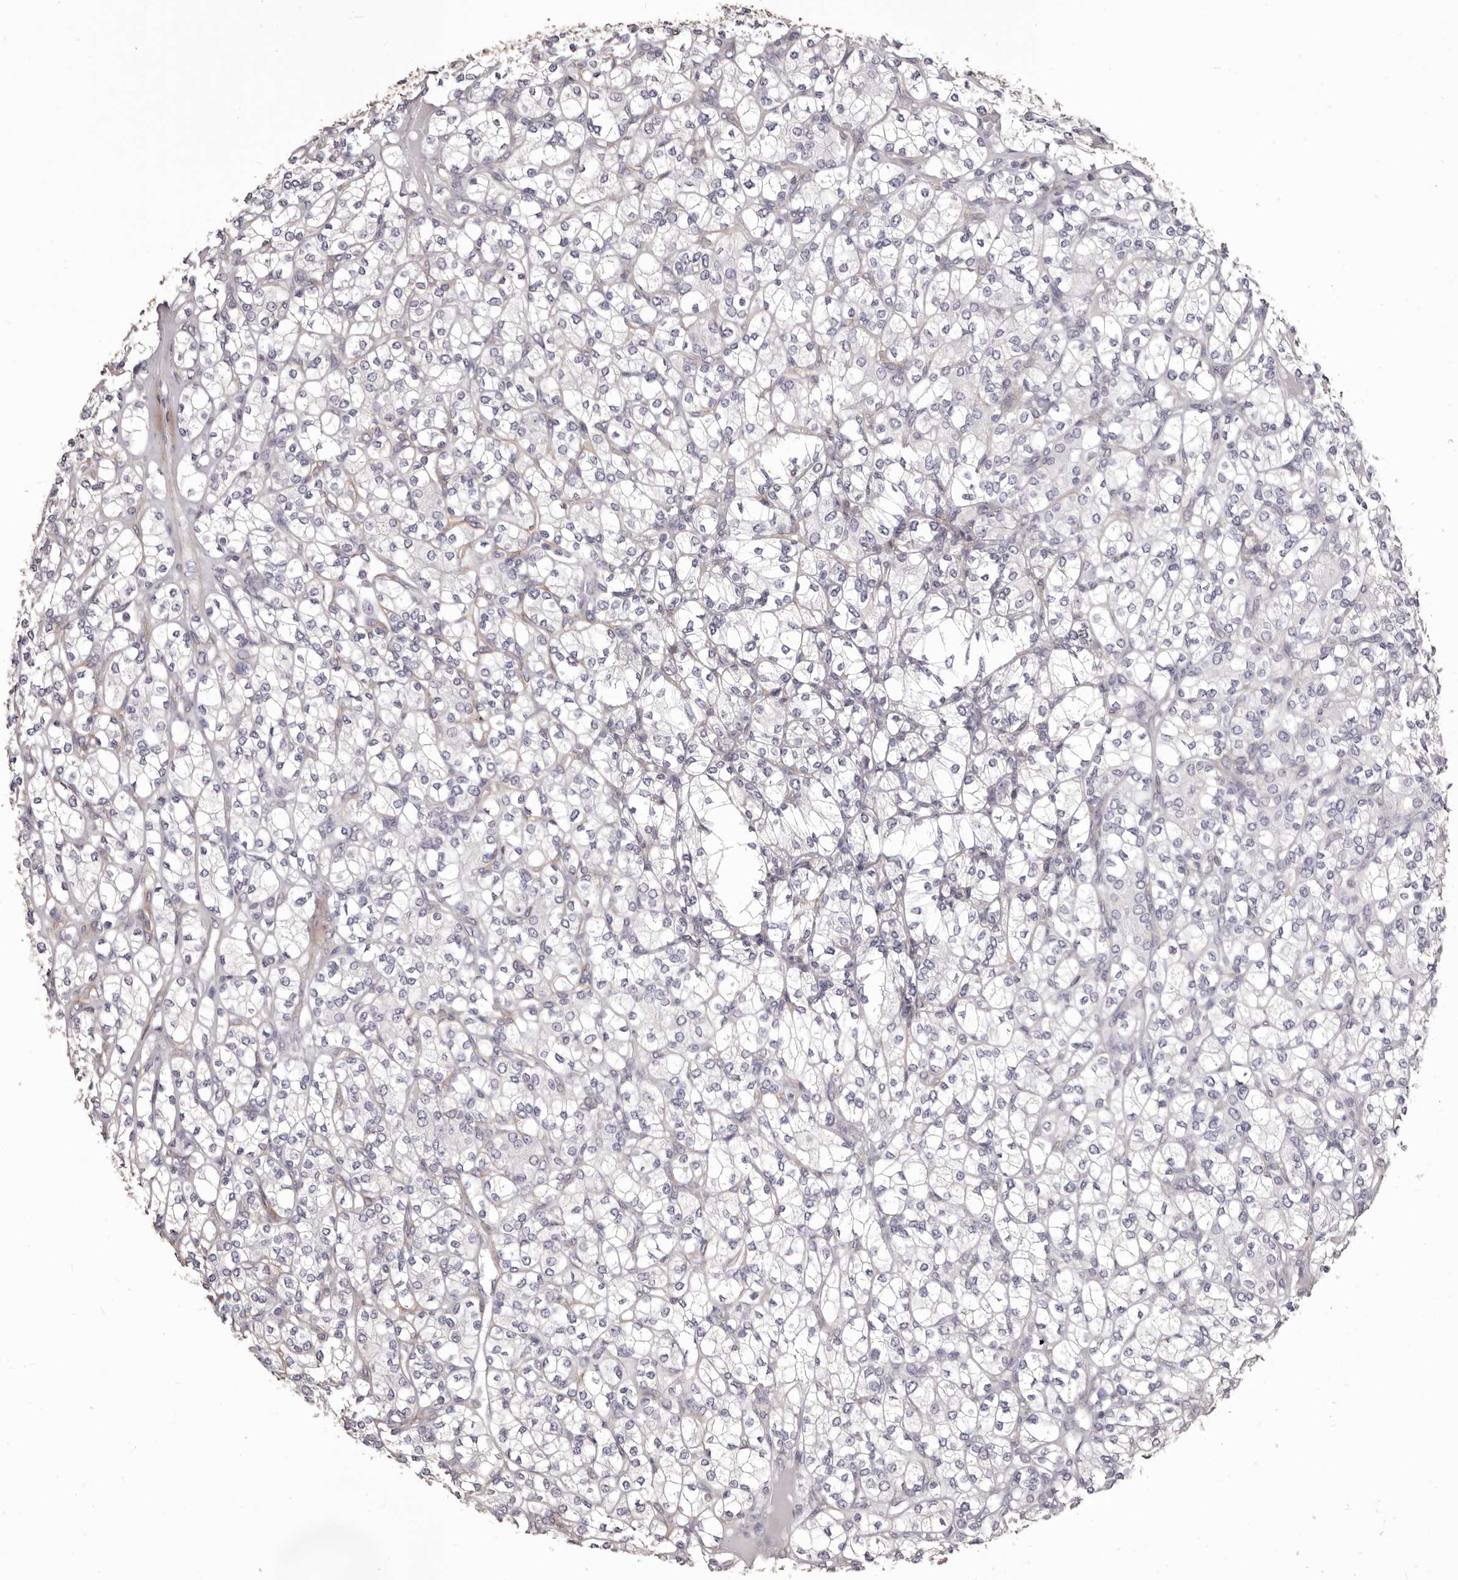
{"staining": {"intensity": "negative", "quantity": "none", "location": "none"}, "tissue": "renal cancer", "cell_type": "Tumor cells", "image_type": "cancer", "snomed": [{"axis": "morphology", "description": "Adenocarcinoma, NOS"}, {"axis": "topography", "description": "Kidney"}], "caption": "Histopathology image shows no significant protein staining in tumor cells of renal cancer.", "gene": "COL6A1", "patient": {"sex": "male", "age": 77}}